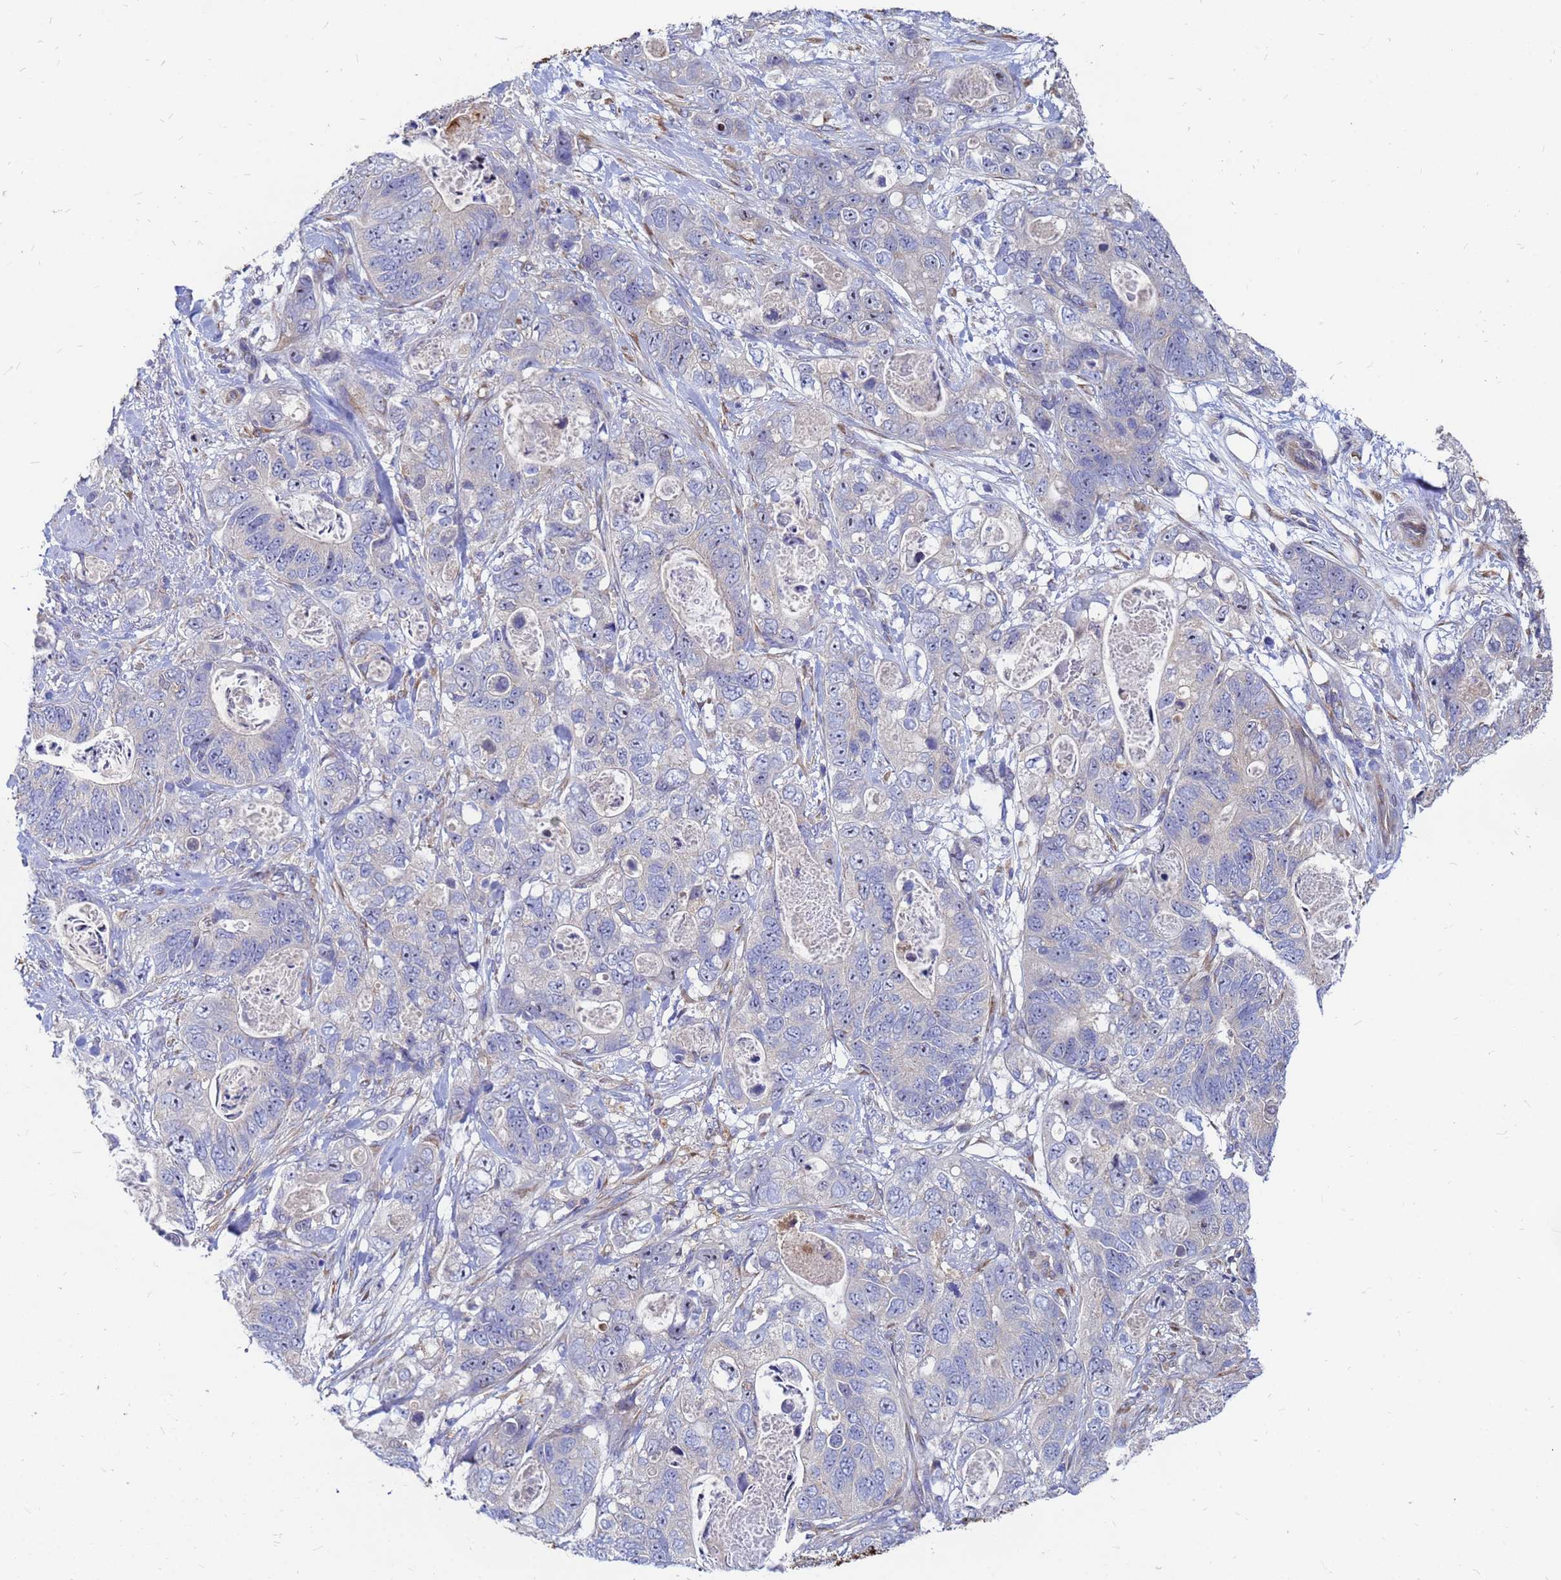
{"staining": {"intensity": "negative", "quantity": "none", "location": "none"}, "tissue": "stomach cancer", "cell_type": "Tumor cells", "image_type": "cancer", "snomed": [{"axis": "morphology", "description": "Normal tissue, NOS"}, {"axis": "morphology", "description": "Adenocarcinoma, NOS"}, {"axis": "topography", "description": "Stomach"}], "caption": "Image shows no significant protein expression in tumor cells of stomach cancer.", "gene": "MOB2", "patient": {"sex": "female", "age": 89}}